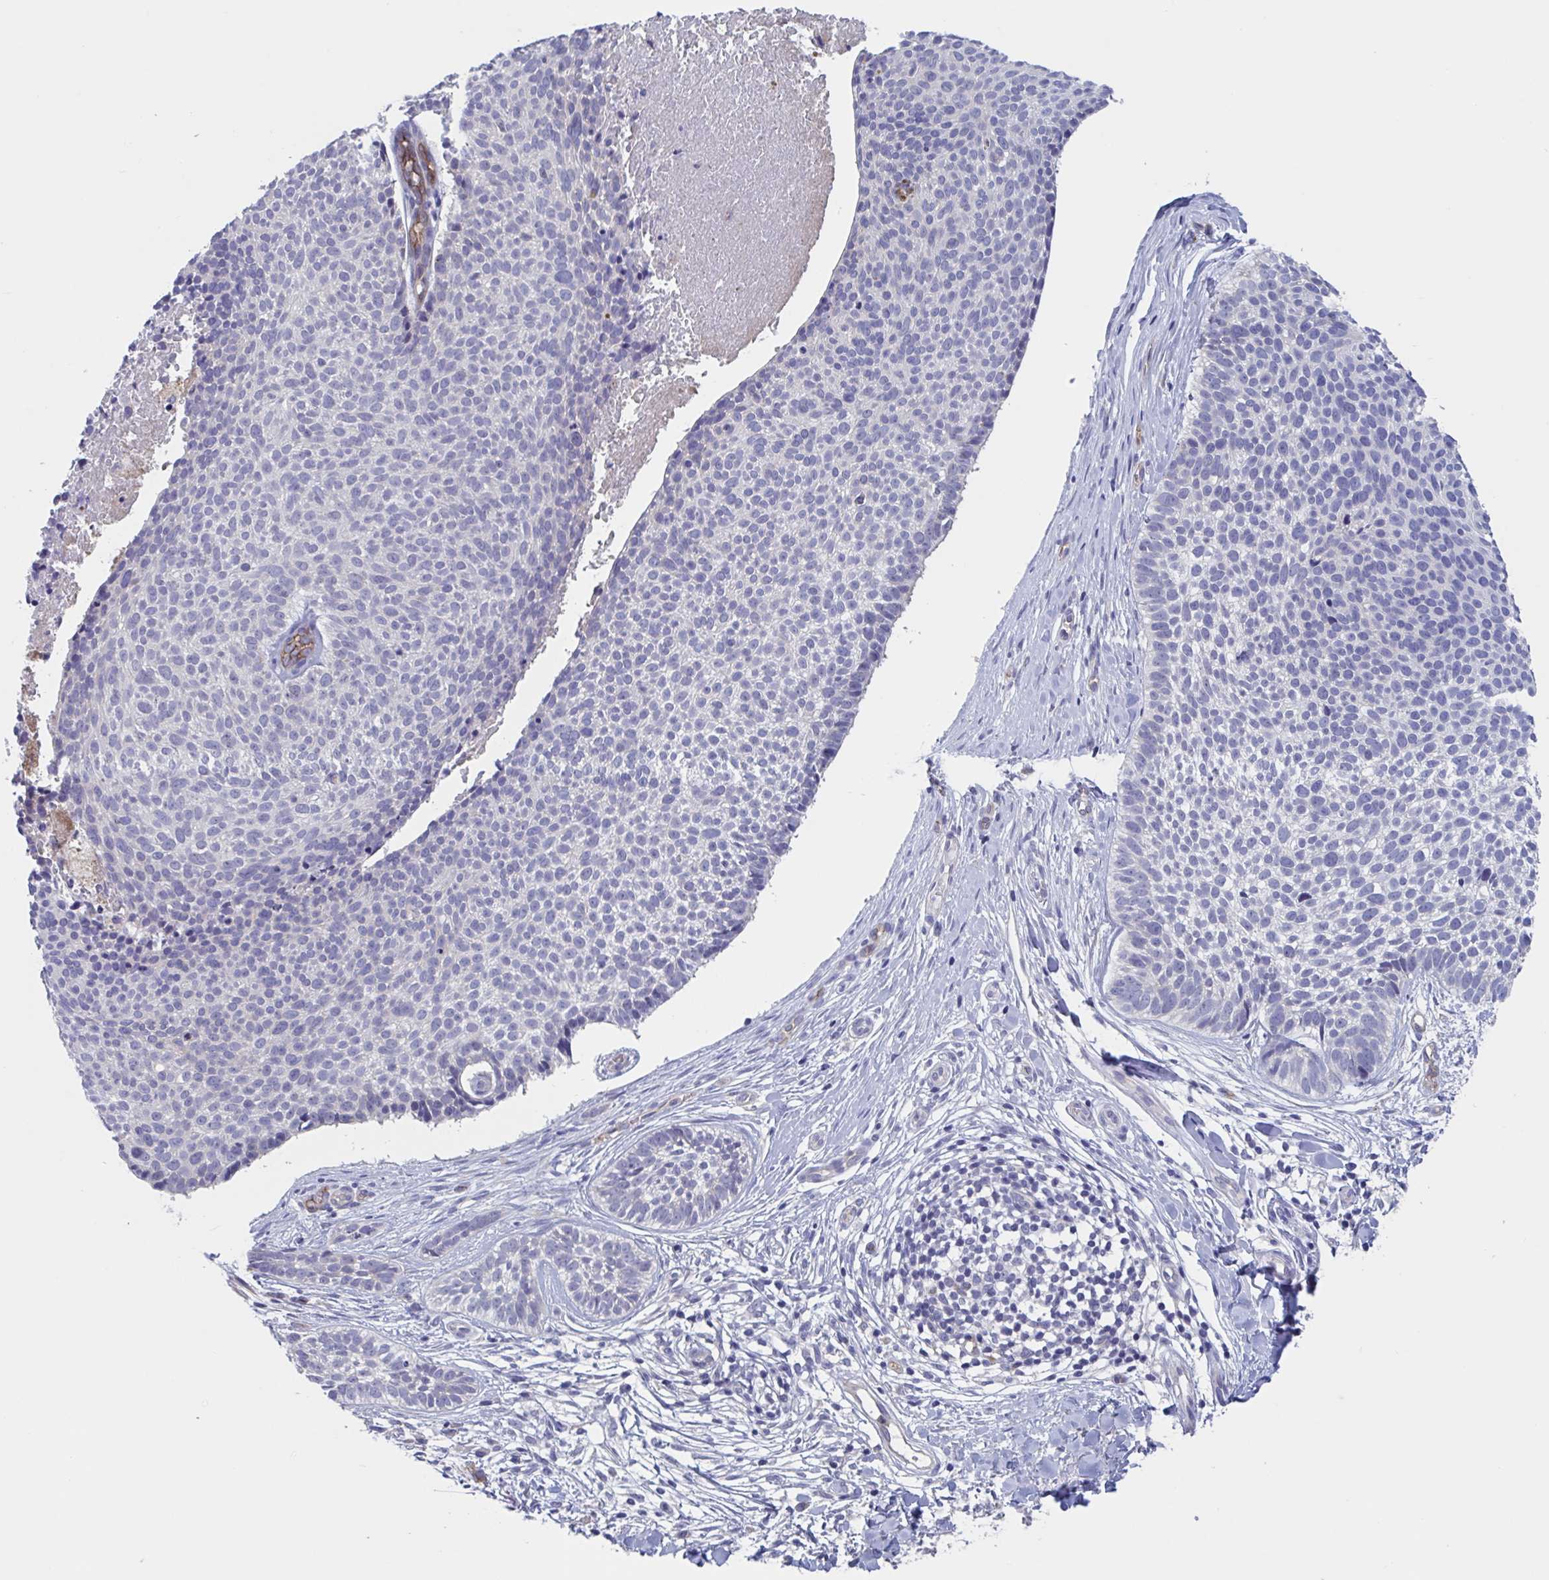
{"staining": {"intensity": "negative", "quantity": "none", "location": "none"}, "tissue": "skin cancer", "cell_type": "Tumor cells", "image_type": "cancer", "snomed": [{"axis": "morphology", "description": "Basal cell carcinoma"}, {"axis": "topography", "description": "Skin"}, {"axis": "topography", "description": "Skin of back"}], "caption": "The image shows no significant staining in tumor cells of basal cell carcinoma (skin).", "gene": "ST14", "patient": {"sex": "male", "age": 81}}